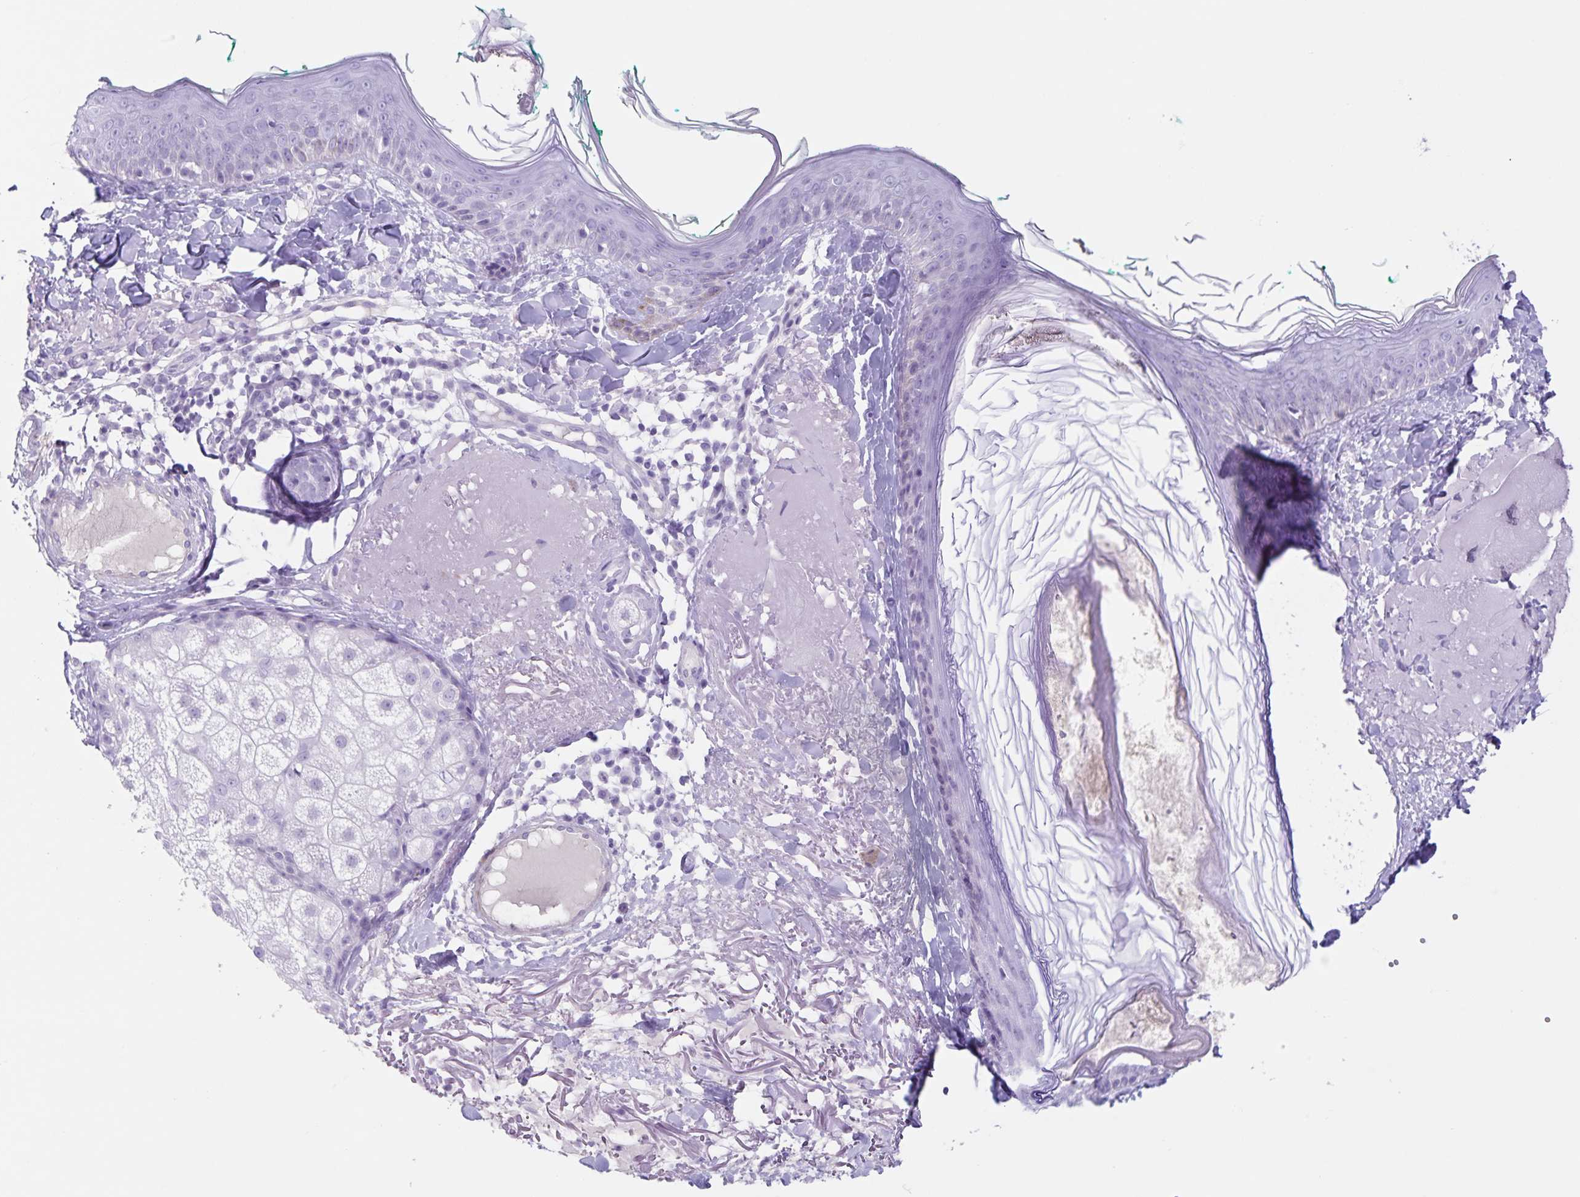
{"staining": {"intensity": "negative", "quantity": "none", "location": "none"}, "tissue": "skin", "cell_type": "Fibroblasts", "image_type": "normal", "snomed": [{"axis": "morphology", "description": "Normal tissue, NOS"}, {"axis": "topography", "description": "Skin"}], "caption": "A histopathology image of skin stained for a protein reveals no brown staining in fibroblasts. The staining is performed using DAB brown chromogen with nuclei counter-stained in using hematoxylin.", "gene": "C11orf42", "patient": {"sex": "male", "age": 73}}